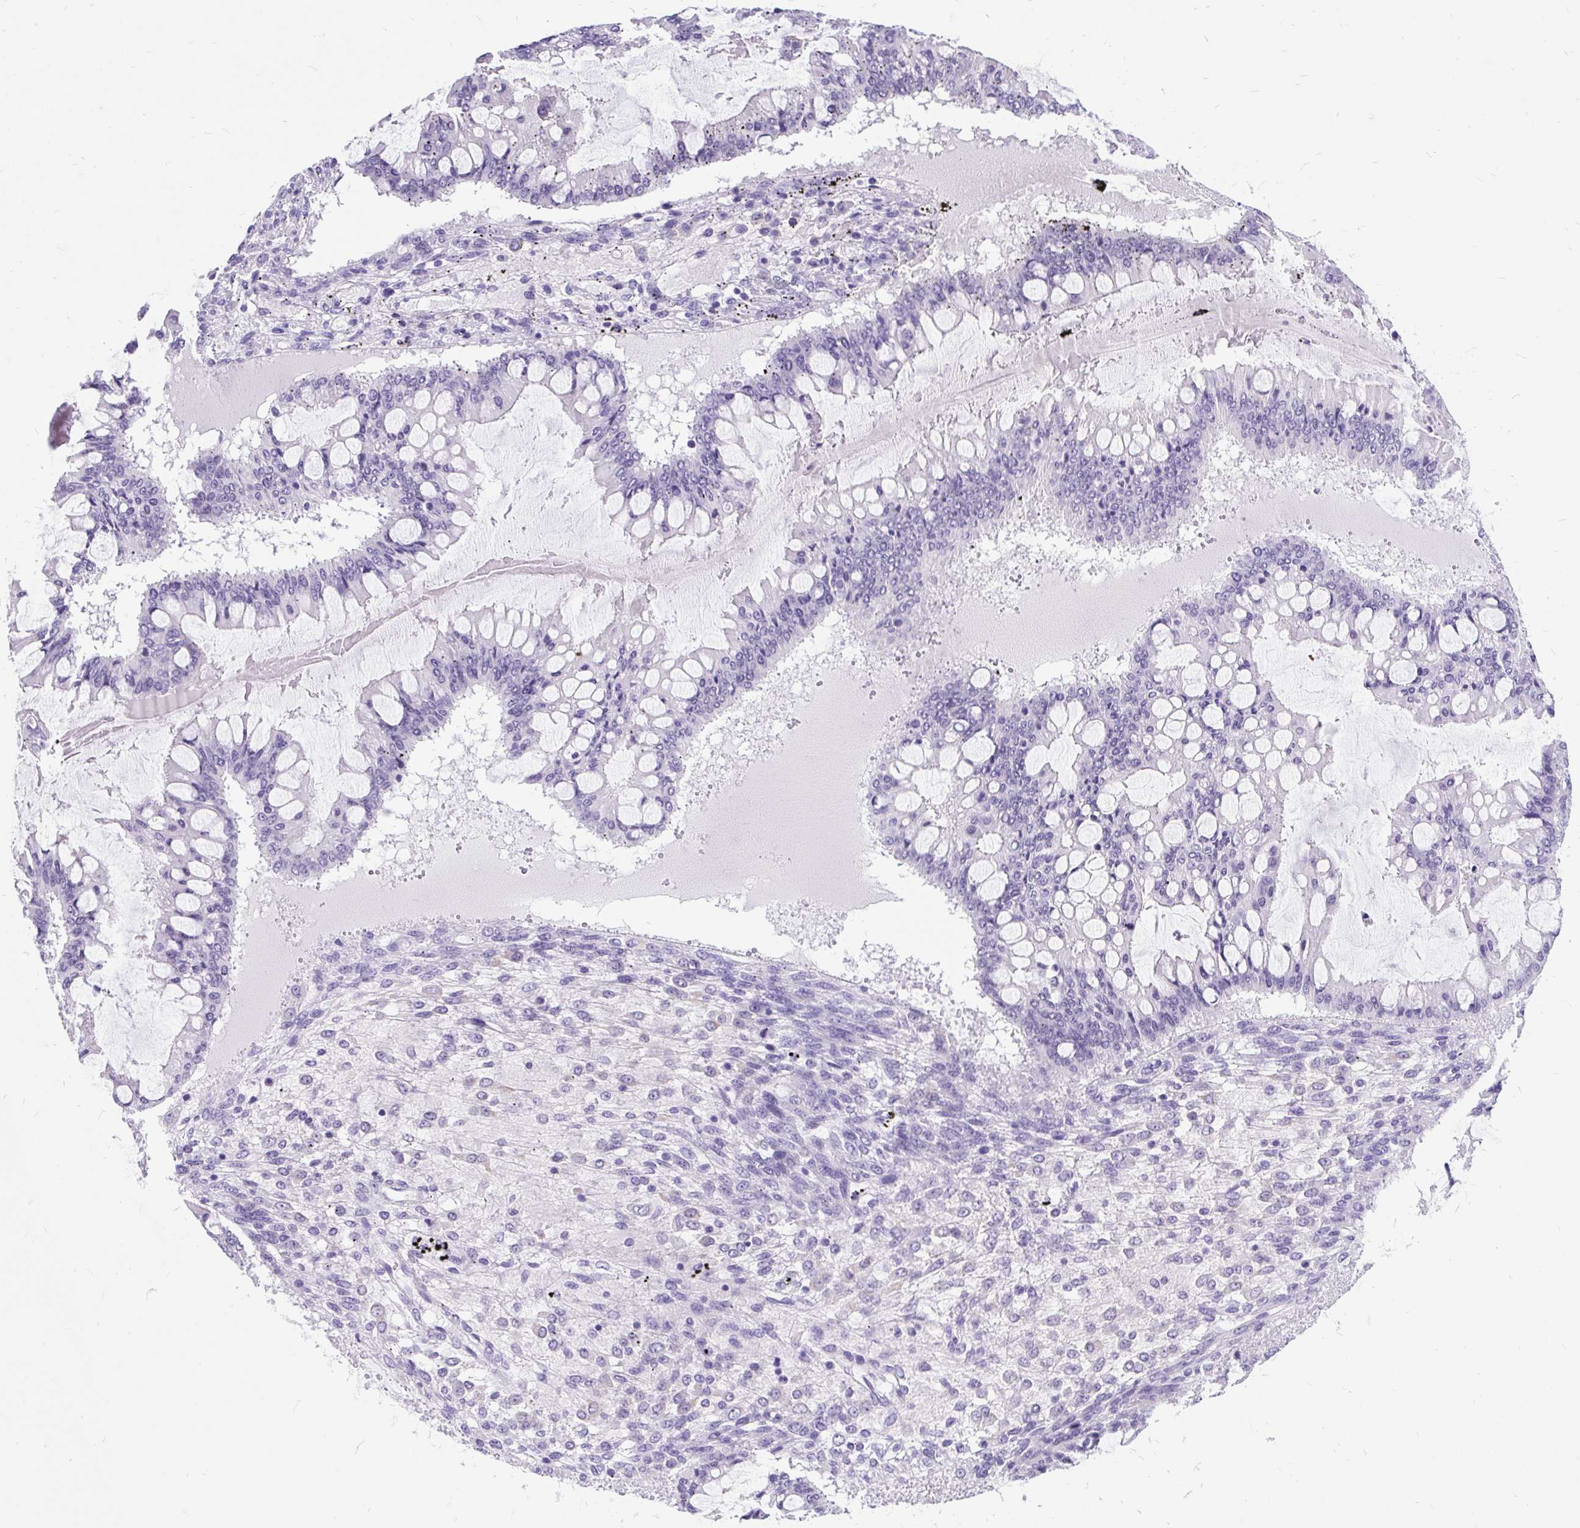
{"staining": {"intensity": "negative", "quantity": "none", "location": "none"}, "tissue": "ovarian cancer", "cell_type": "Tumor cells", "image_type": "cancer", "snomed": [{"axis": "morphology", "description": "Cystadenocarcinoma, mucinous, NOS"}, {"axis": "topography", "description": "Ovary"}], "caption": "An IHC image of ovarian cancer (mucinous cystadenocarcinoma) is shown. There is no staining in tumor cells of ovarian cancer (mucinous cystadenocarcinoma).", "gene": "SCGB1A1", "patient": {"sex": "female", "age": 73}}